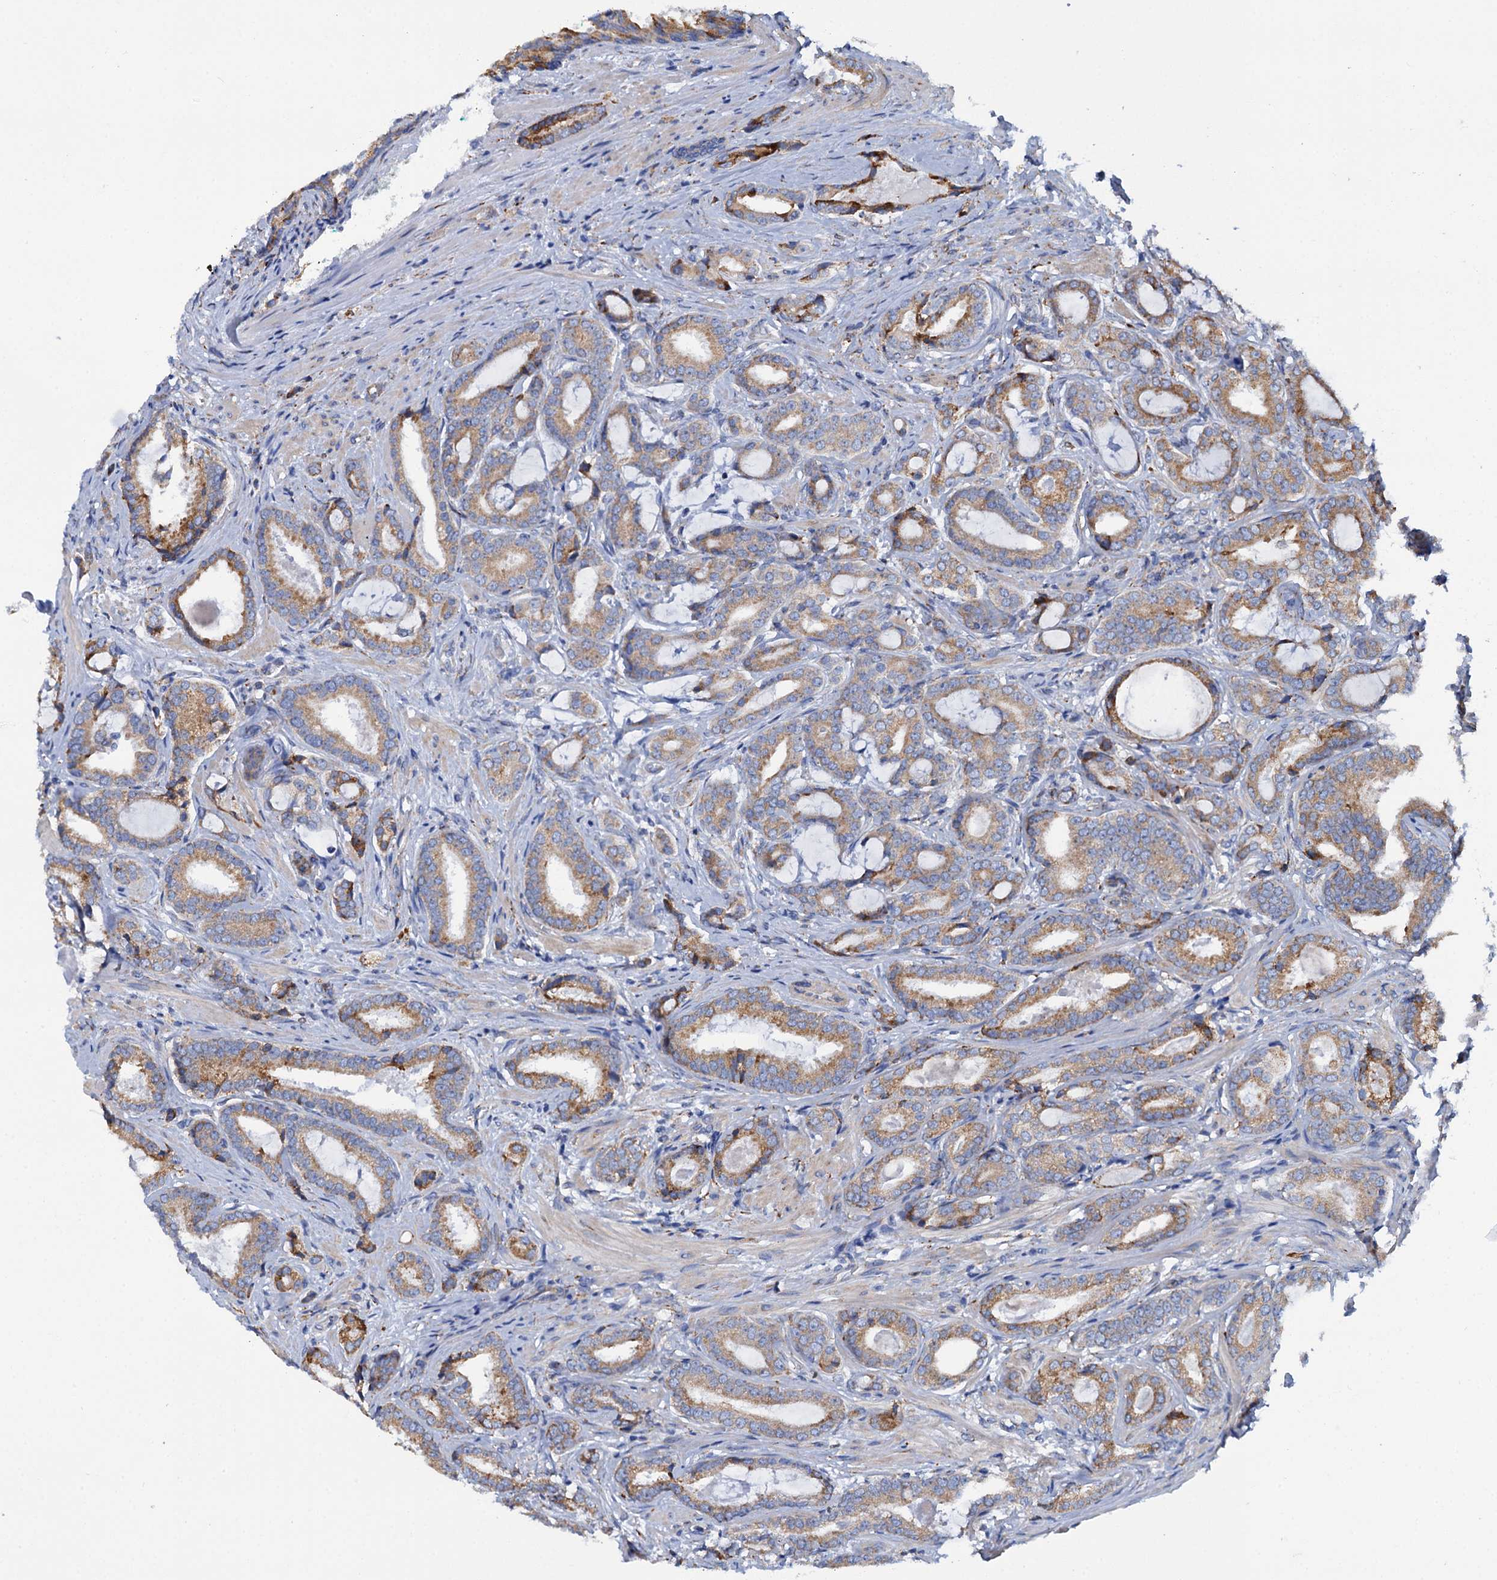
{"staining": {"intensity": "moderate", "quantity": "25%-75%", "location": "cytoplasmic/membranous"}, "tissue": "prostate cancer", "cell_type": "Tumor cells", "image_type": "cancer", "snomed": [{"axis": "morphology", "description": "Adenocarcinoma, High grade"}, {"axis": "topography", "description": "Prostate"}], "caption": "Immunohistochemistry (IHC) photomicrograph of neoplastic tissue: prostate cancer stained using immunohistochemistry (IHC) reveals medium levels of moderate protein expression localized specifically in the cytoplasmic/membranous of tumor cells, appearing as a cytoplasmic/membranous brown color.", "gene": "SHE", "patient": {"sex": "male", "age": 60}}